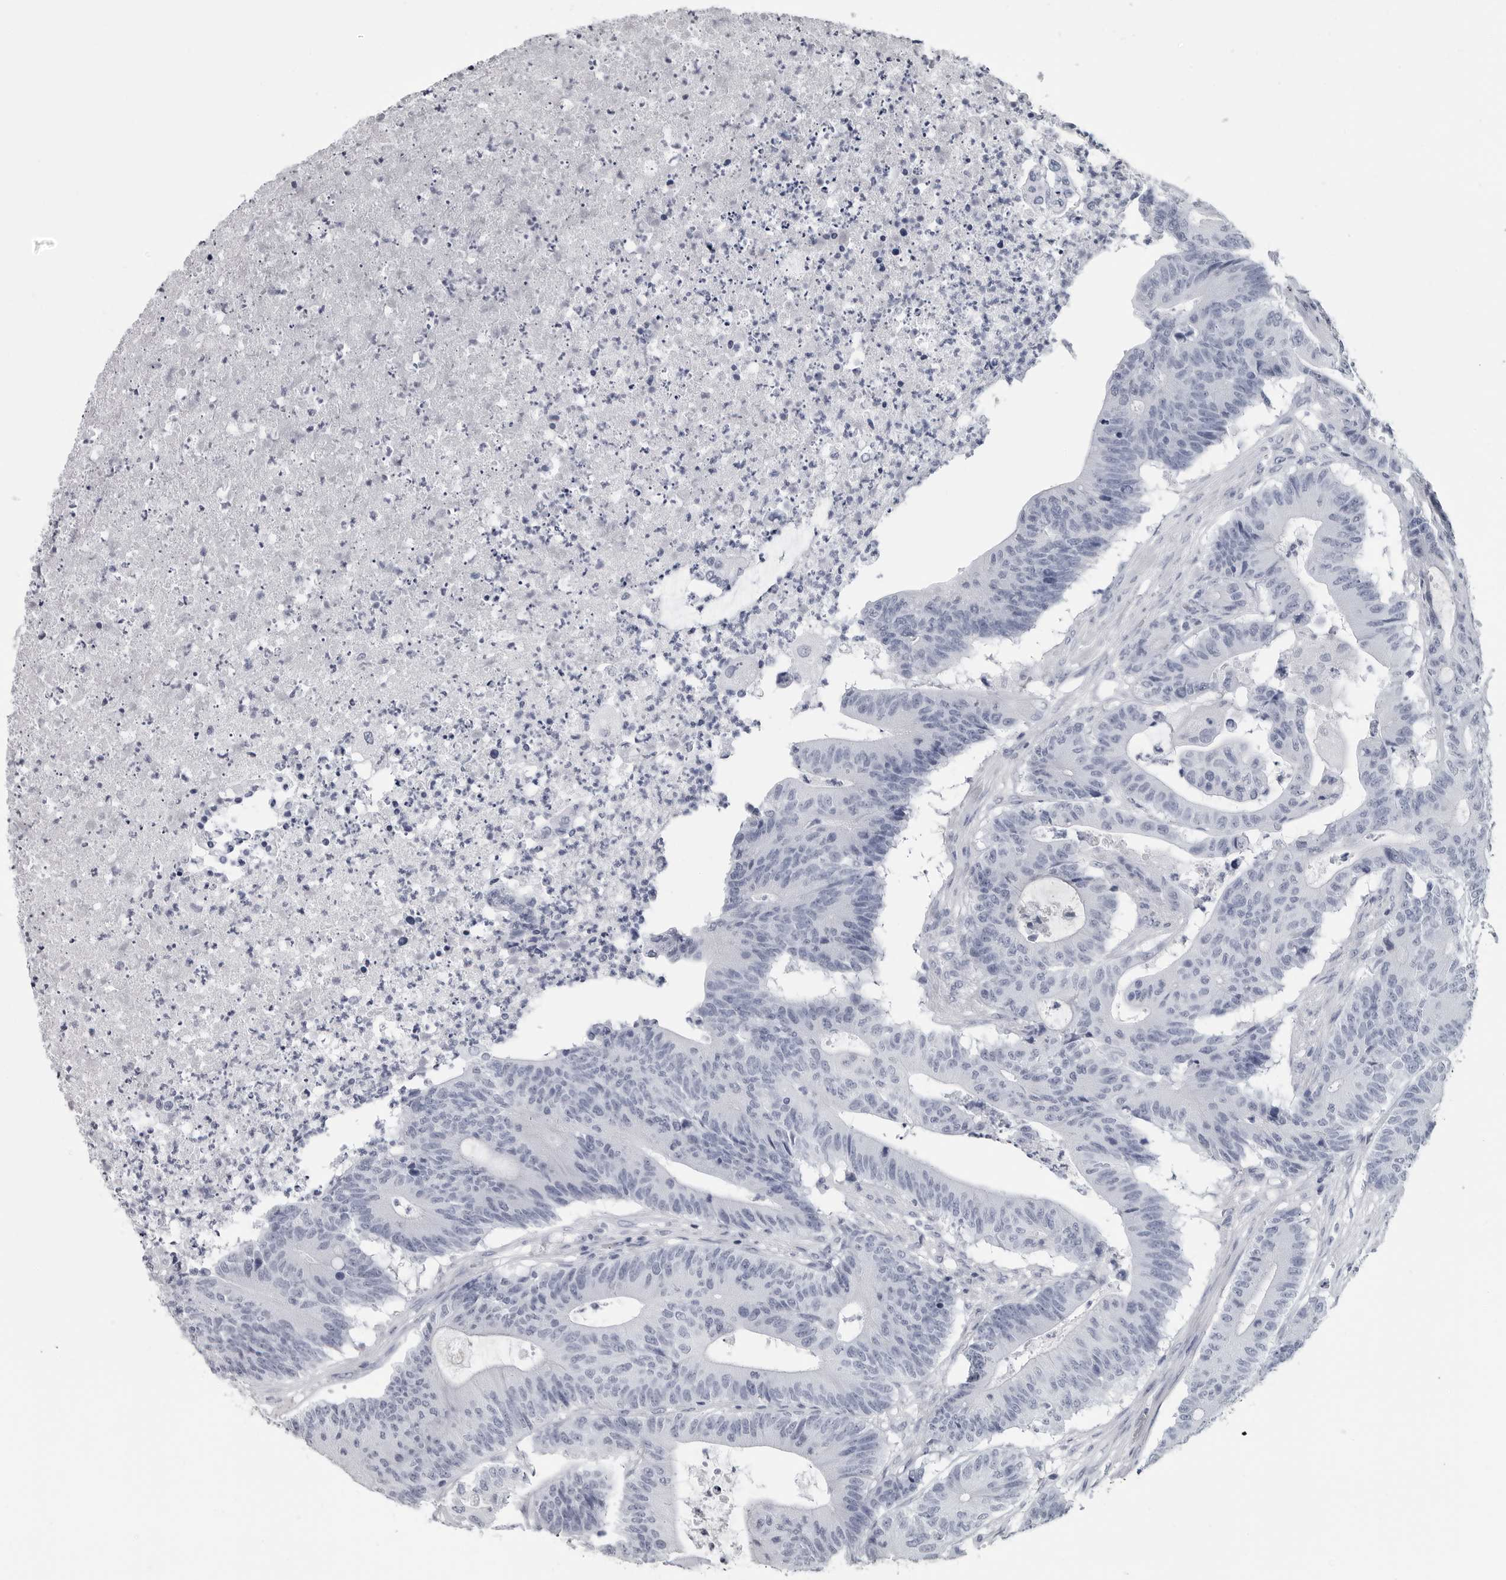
{"staining": {"intensity": "negative", "quantity": "none", "location": "none"}, "tissue": "colorectal cancer", "cell_type": "Tumor cells", "image_type": "cancer", "snomed": [{"axis": "morphology", "description": "Adenocarcinoma, NOS"}, {"axis": "topography", "description": "Colon"}], "caption": "IHC photomicrograph of neoplastic tissue: human adenocarcinoma (colorectal) stained with DAB (3,3'-diaminobenzidine) demonstrates no significant protein expression in tumor cells.", "gene": "AMPD1", "patient": {"sex": "female", "age": 84}}